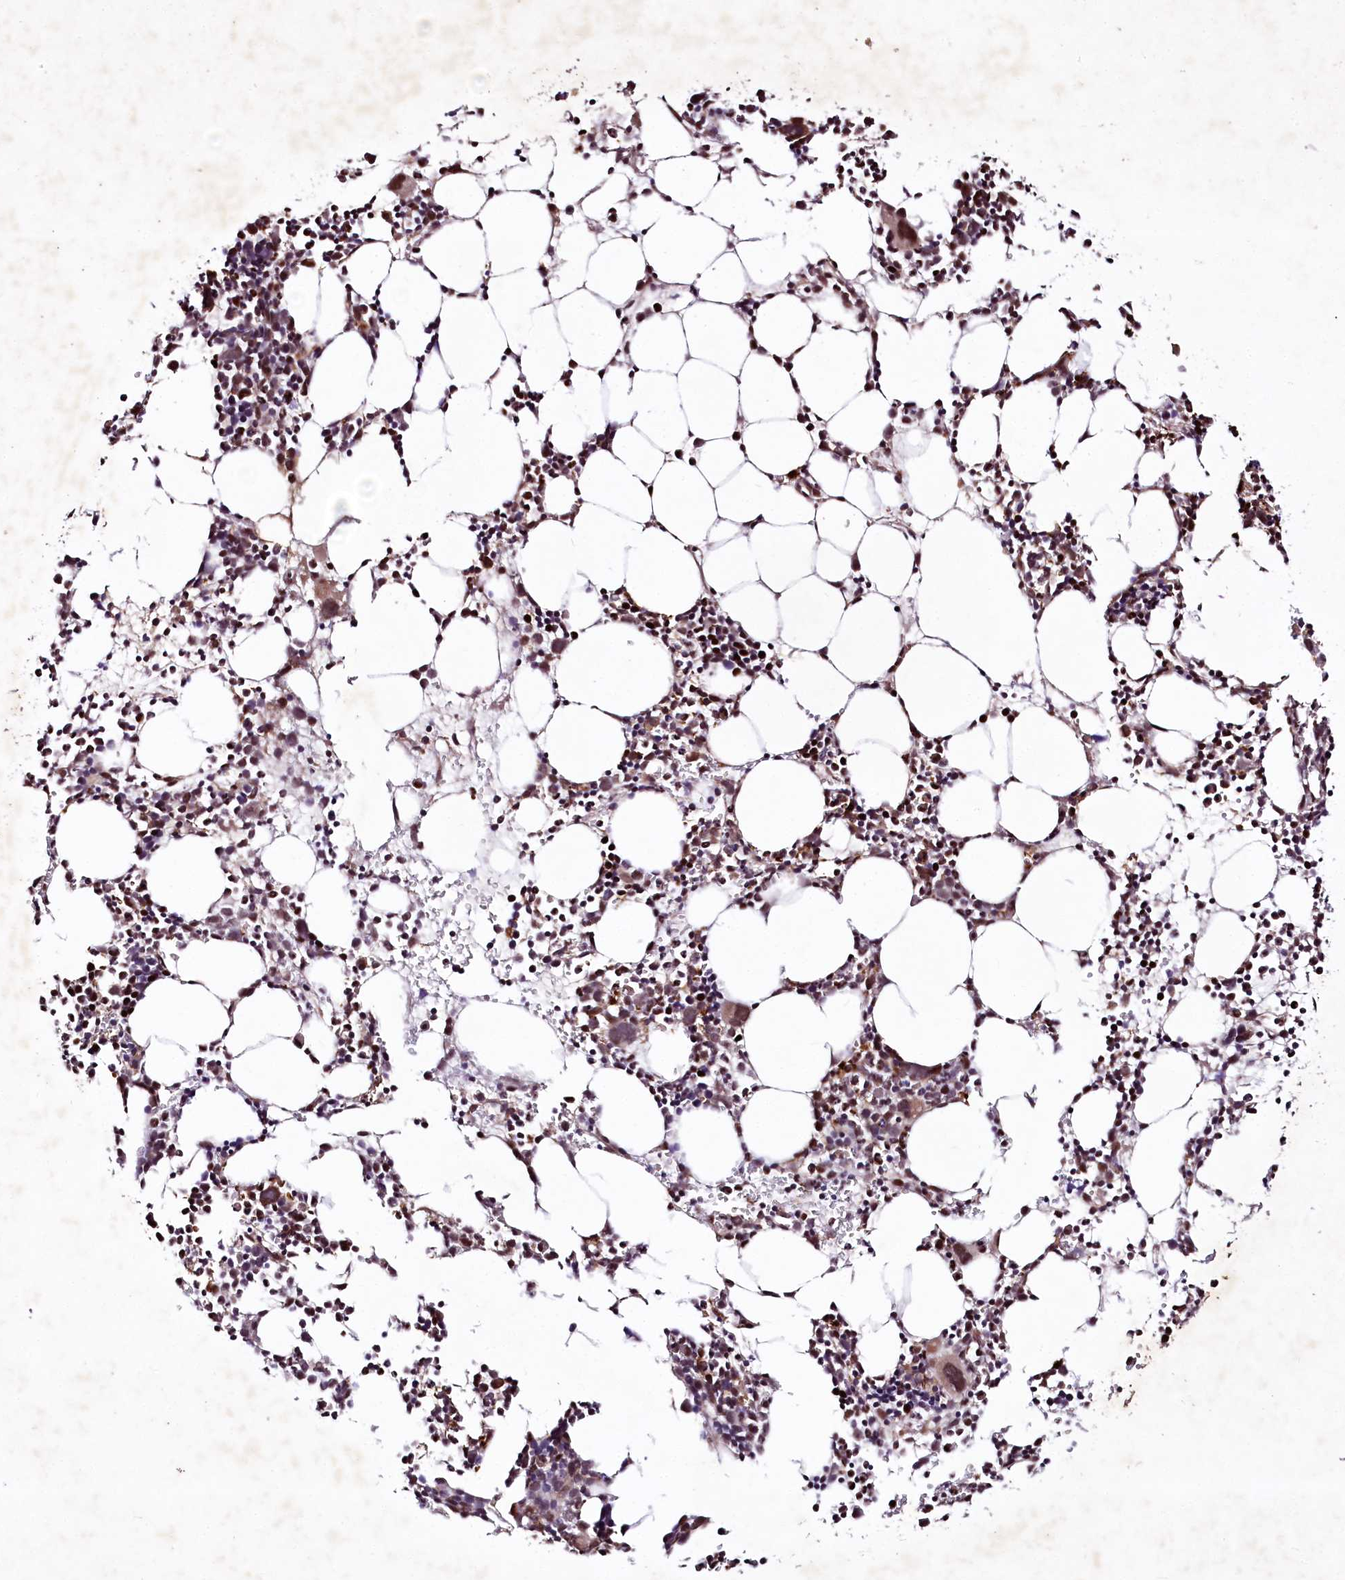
{"staining": {"intensity": "moderate", "quantity": "25%-75%", "location": "cytoplasmic/membranous,nuclear"}, "tissue": "bone marrow", "cell_type": "Hematopoietic cells", "image_type": "normal", "snomed": [{"axis": "morphology", "description": "Normal tissue, NOS"}, {"axis": "topography", "description": "Bone marrow"}], "caption": "Immunohistochemistry of normal bone marrow exhibits medium levels of moderate cytoplasmic/membranous,nuclear expression in about 25%-75% of hematopoietic cells.", "gene": "DMP1", "patient": {"sex": "female", "age": 89}}